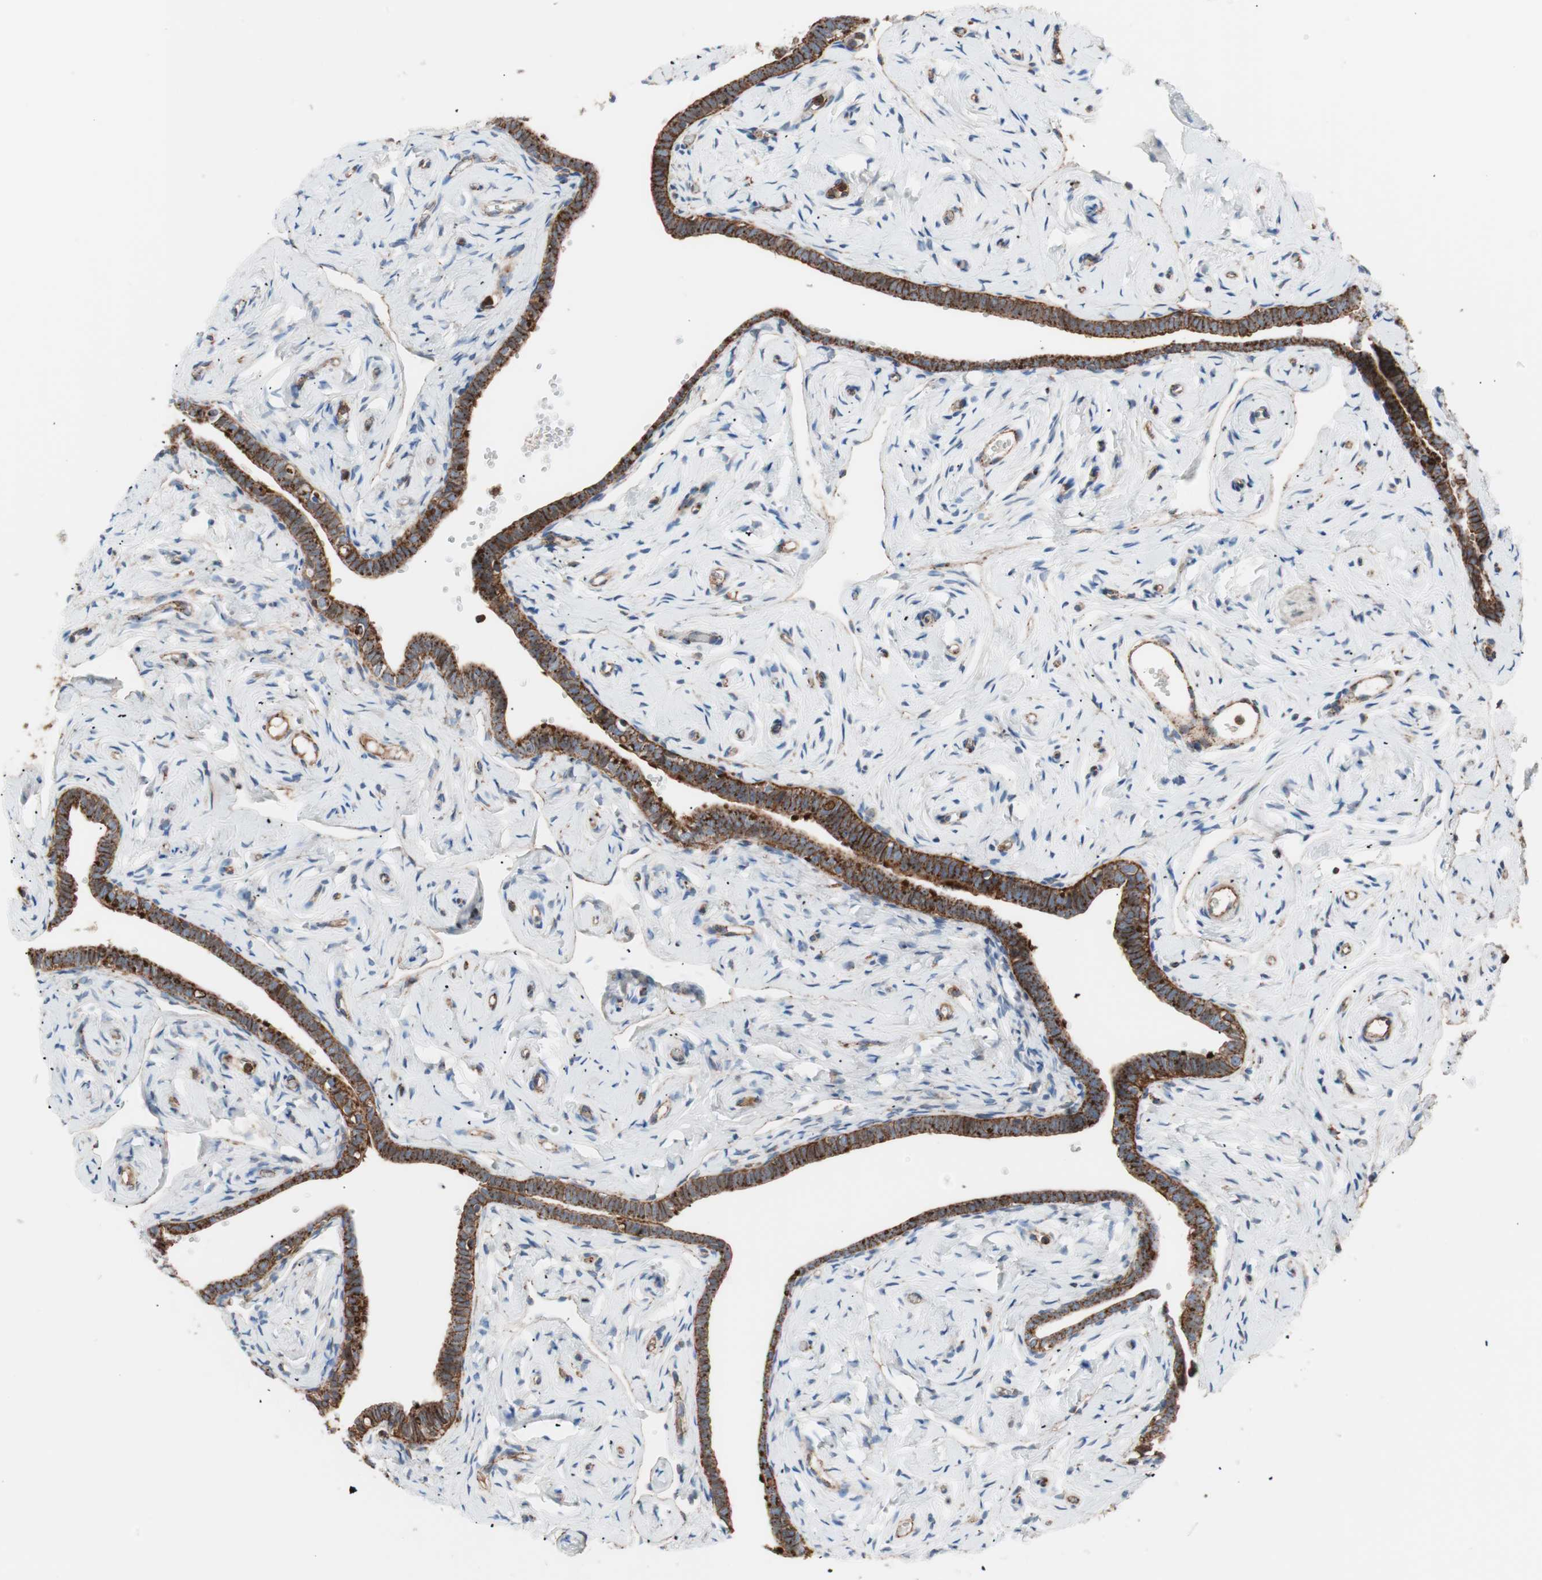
{"staining": {"intensity": "strong", "quantity": ">75%", "location": "cytoplasmic/membranous"}, "tissue": "fallopian tube", "cell_type": "Glandular cells", "image_type": "normal", "snomed": [{"axis": "morphology", "description": "Normal tissue, NOS"}, {"axis": "topography", "description": "Fallopian tube"}], "caption": "The image shows a brown stain indicating the presence of a protein in the cytoplasmic/membranous of glandular cells in fallopian tube.", "gene": "FLOT2", "patient": {"sex": "female", "age": 71}}